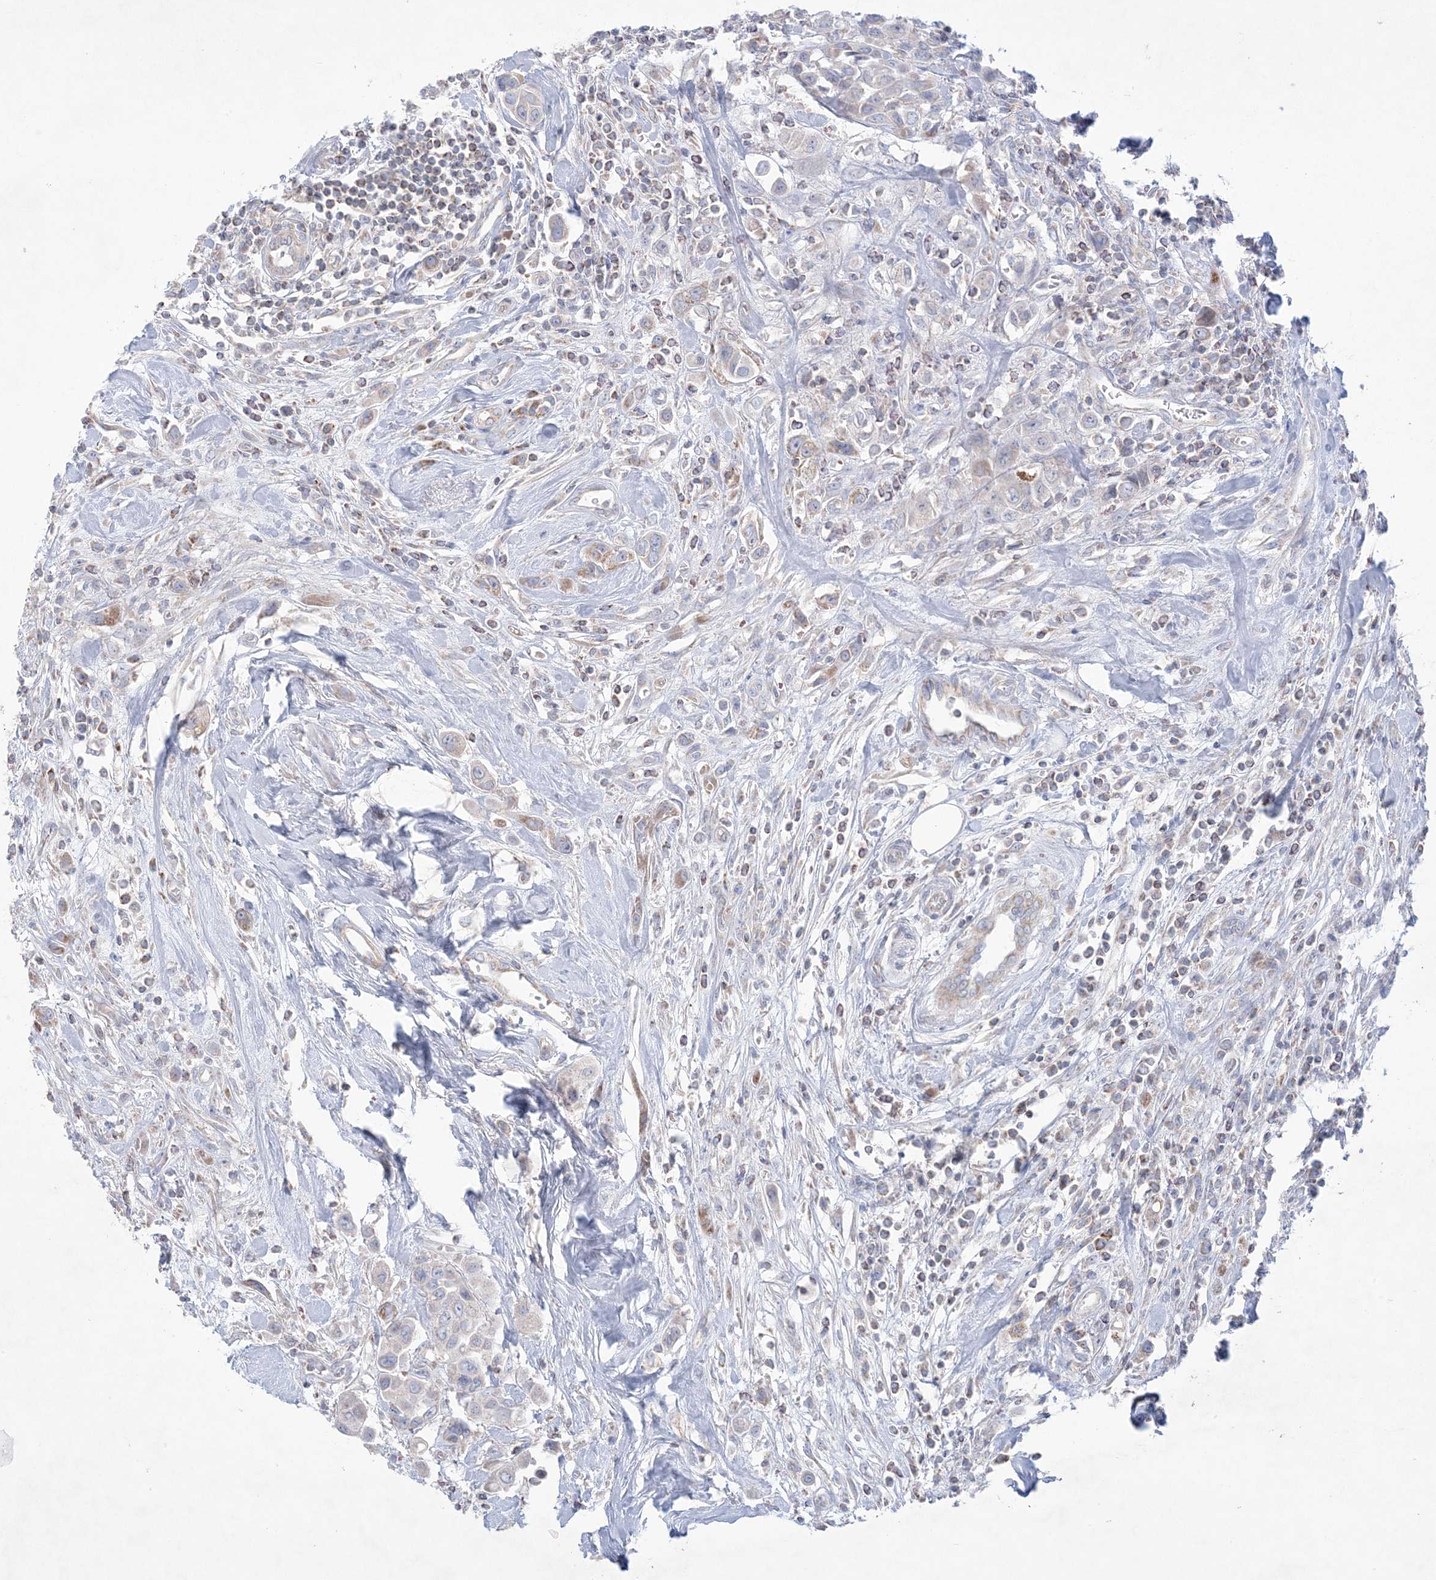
{"staining": {"intensity": "negative", "quantity": "none", "location": "none"}, "tissue": "urothelial cancer", "cell_type": "Tumor cells", "image_type": "cancer", "snomed": [{"axis": "morphology", "description": "Urothelial carcinoma, High grade"}, {"axis": "topography", "description": "Urinary bladder"}], "caption": "This is an IHC micrograph of urothelial cancer. There is no positivity in tumor cells.", "gene": "KCTD6", "patient": {"sex": "male", "age": 50}}